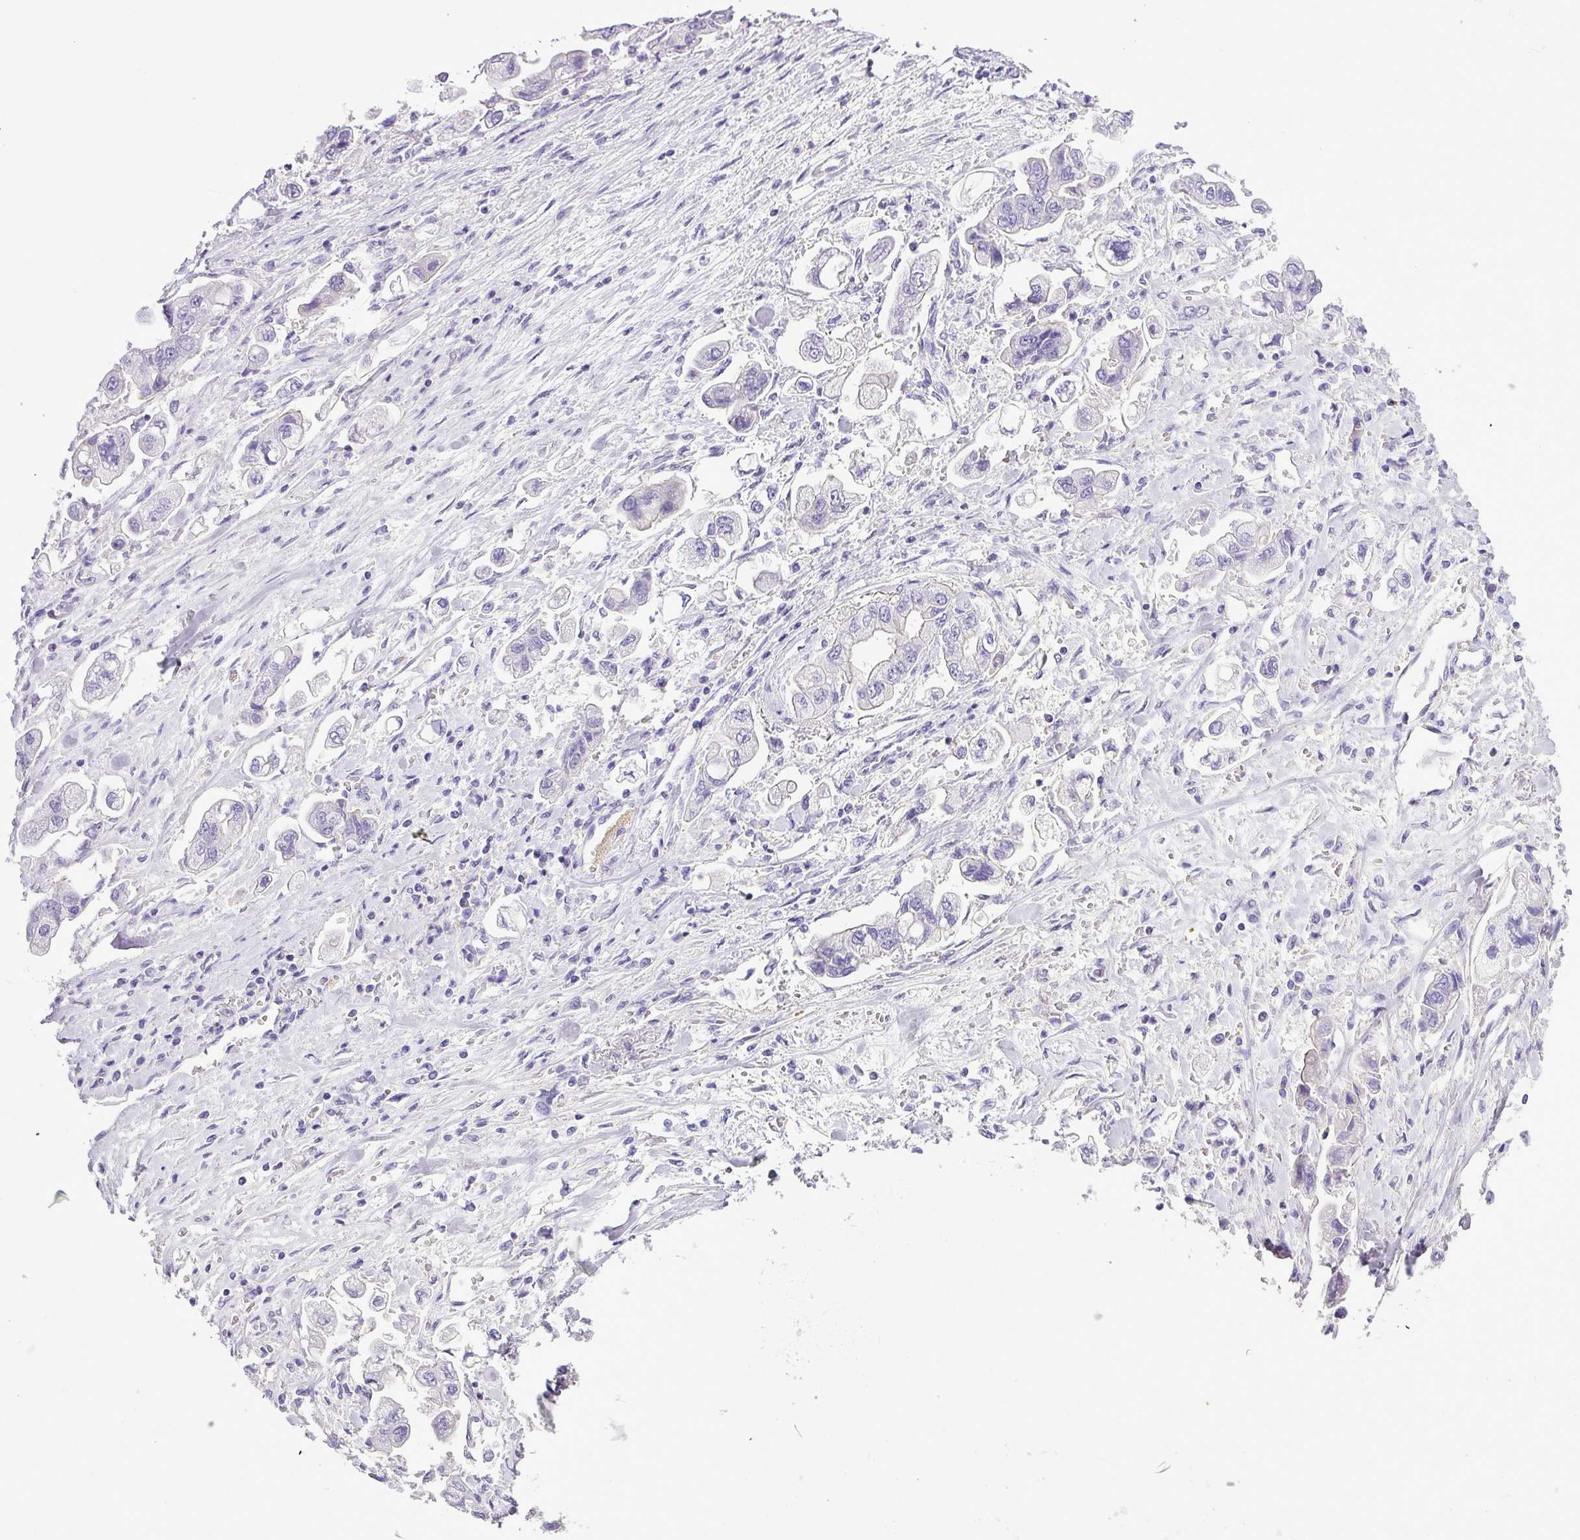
{"staining": {"intensity": "negative", "quantity": "none", "location": "none"}, "tissue": "stomach cancer", "cell_type": "Tumor cells", "image_type": "cancer", "snomed": [{"axis": "morphology", "description": "Adenocarcinoma, NOS"}, {"axis": "topography", "description": "Stomach"}], "caption": "The IHC histopathology image has no significant staining in tumor cells of adenocarcinoma (stomach) tissue. (DAB (3,3'-diaminobenzidine) immunohistochemistry, high magnification).", "gene": "ZNF334", "patient": {"sex": "male", "age": 62}}